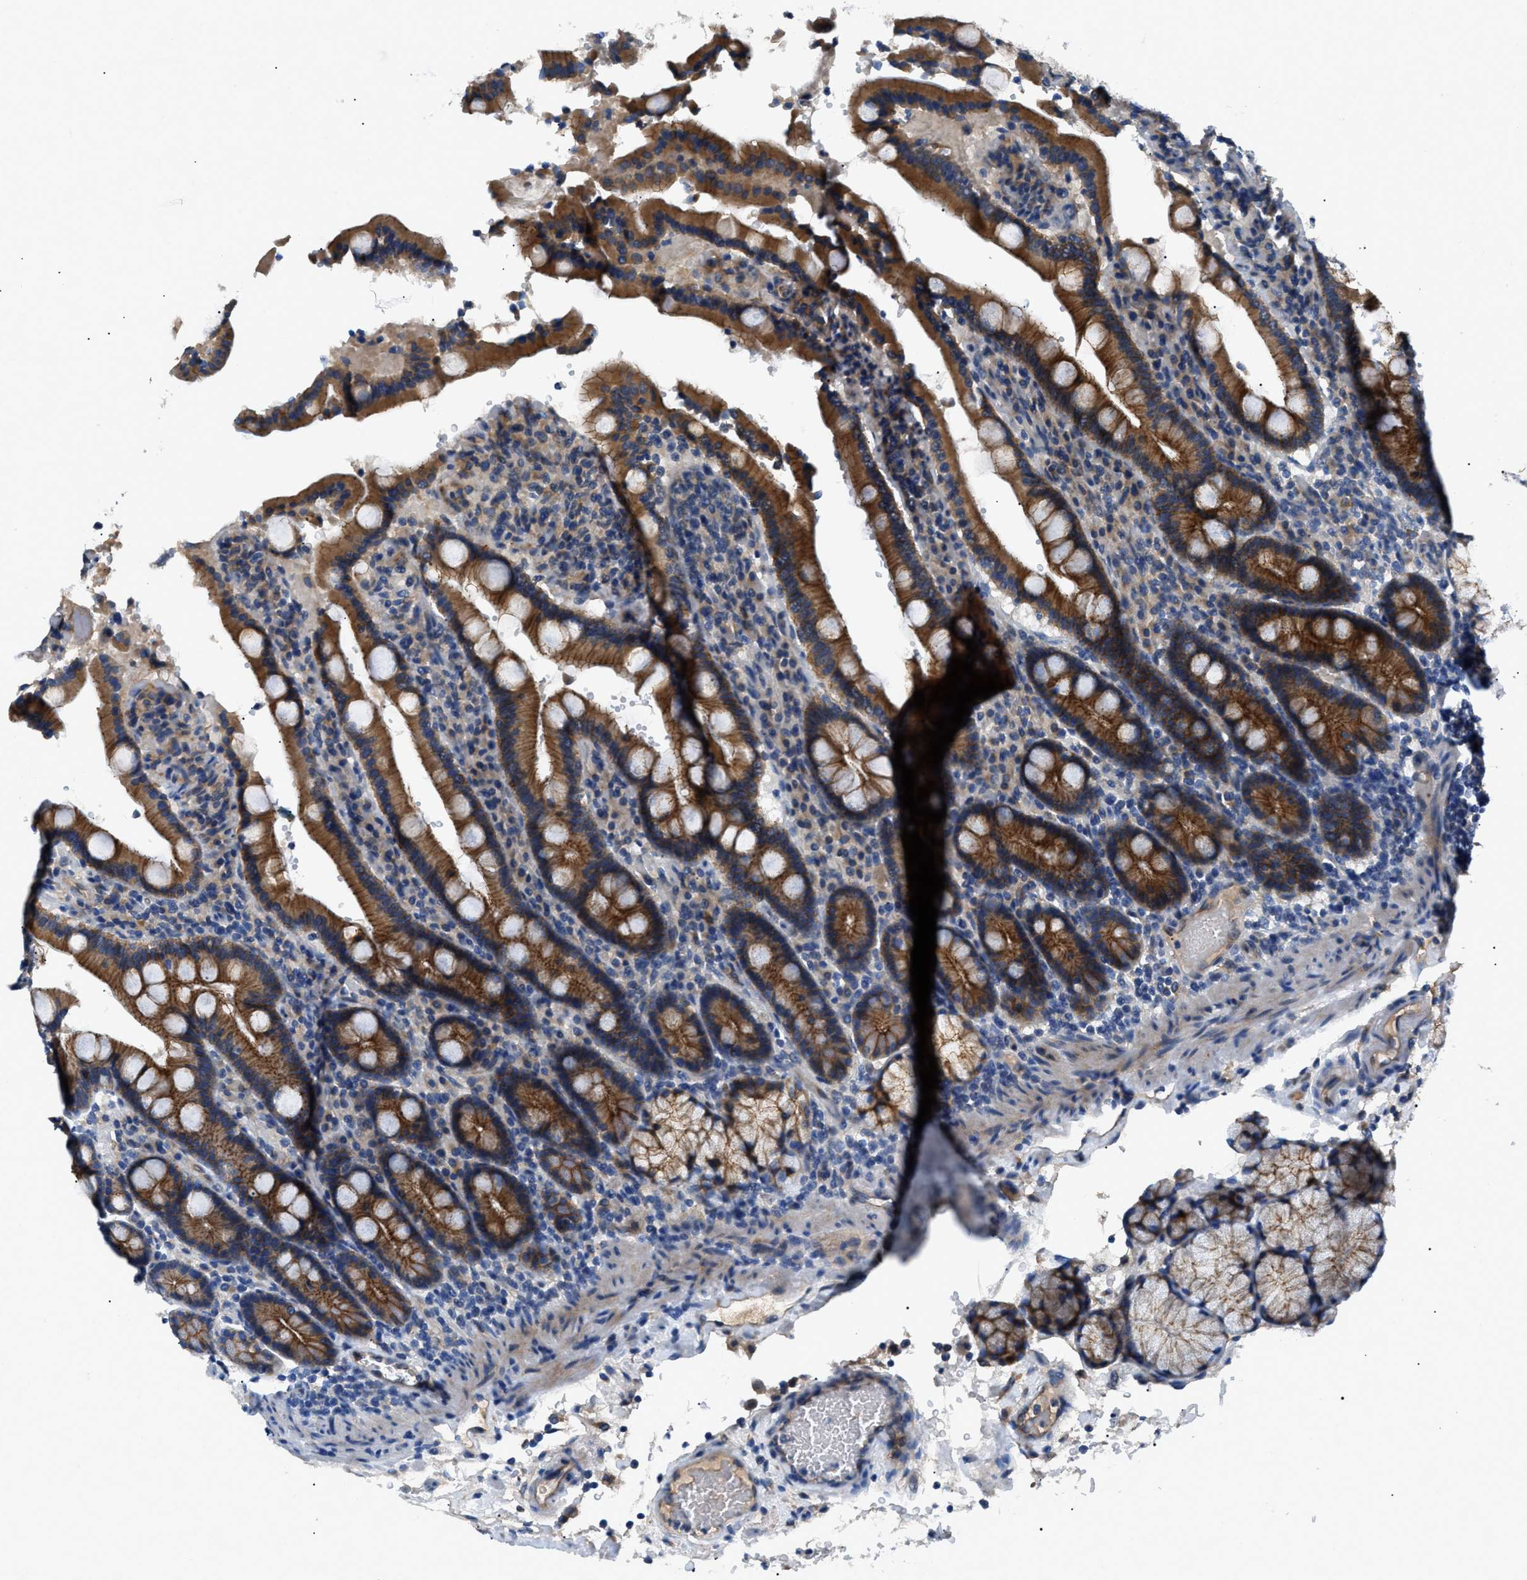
{"staining": {"intensity": "strong", "quantity": ">75%", "location": "cytoplasmic/membranous"}, "tissue": "duodenum", "cell_type": "Glandular cells", "image_type": "normal", "snomed": [{"axis": "morphology", "description": "Normal tissue, NOS"}, {"axis": "topography", "description": "Small intestine, NOS"}], "caption": "Duodenum stained with DAB (3,3'-diaminobenzidine) IHC displays high levels of strong cytoplasmic/membranous positivity in approximately >75% of glandular cells. (DAB (3,3'-diaminobenzidine) IHC, brown staining for protein, blue staining for nuclei).", "gene": "ZDHHC24", "patient": {"sex": "female", "age": 71}}